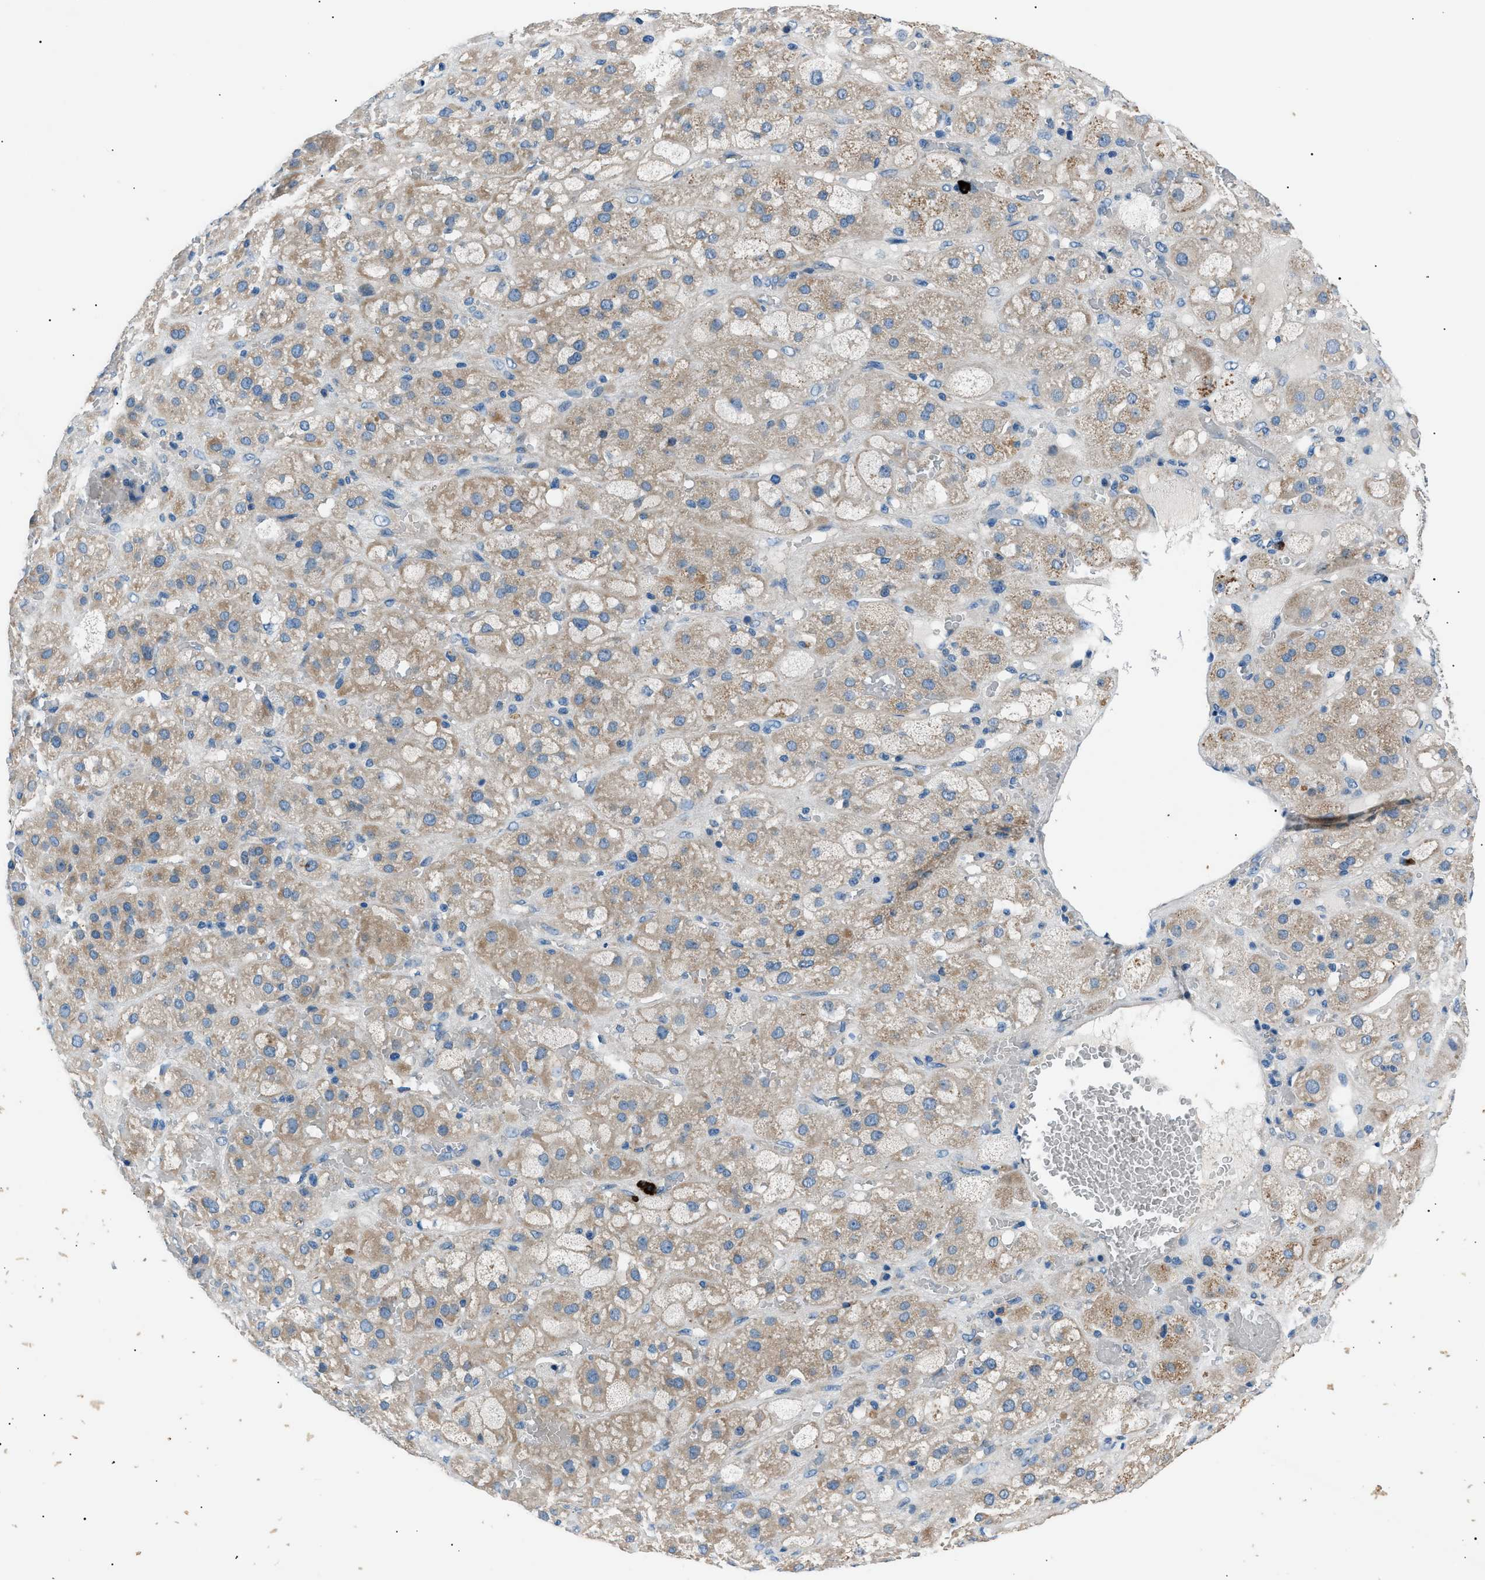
{"staining": {"intensity": "weak", "quantity": "25%-75%", "location": "cytoplasmic/membranous"}, "tissue": "adrenal gland", "cell_type": "Glandular cells", "image_type": "normal", "snomed": [{"axis": "morphology", "description": "Normal tissue, NOS"}, {"axis": "topography", "description": "Adrenal gland"}], "caption": "Human adrenal gland stained for a protein (brown) shows weak cytoplasmic/membranous positive staining in about 25%-75% of glandular cells.", "gene": "LRRC37B", "patient": {"sex": "female", "age": 47}}